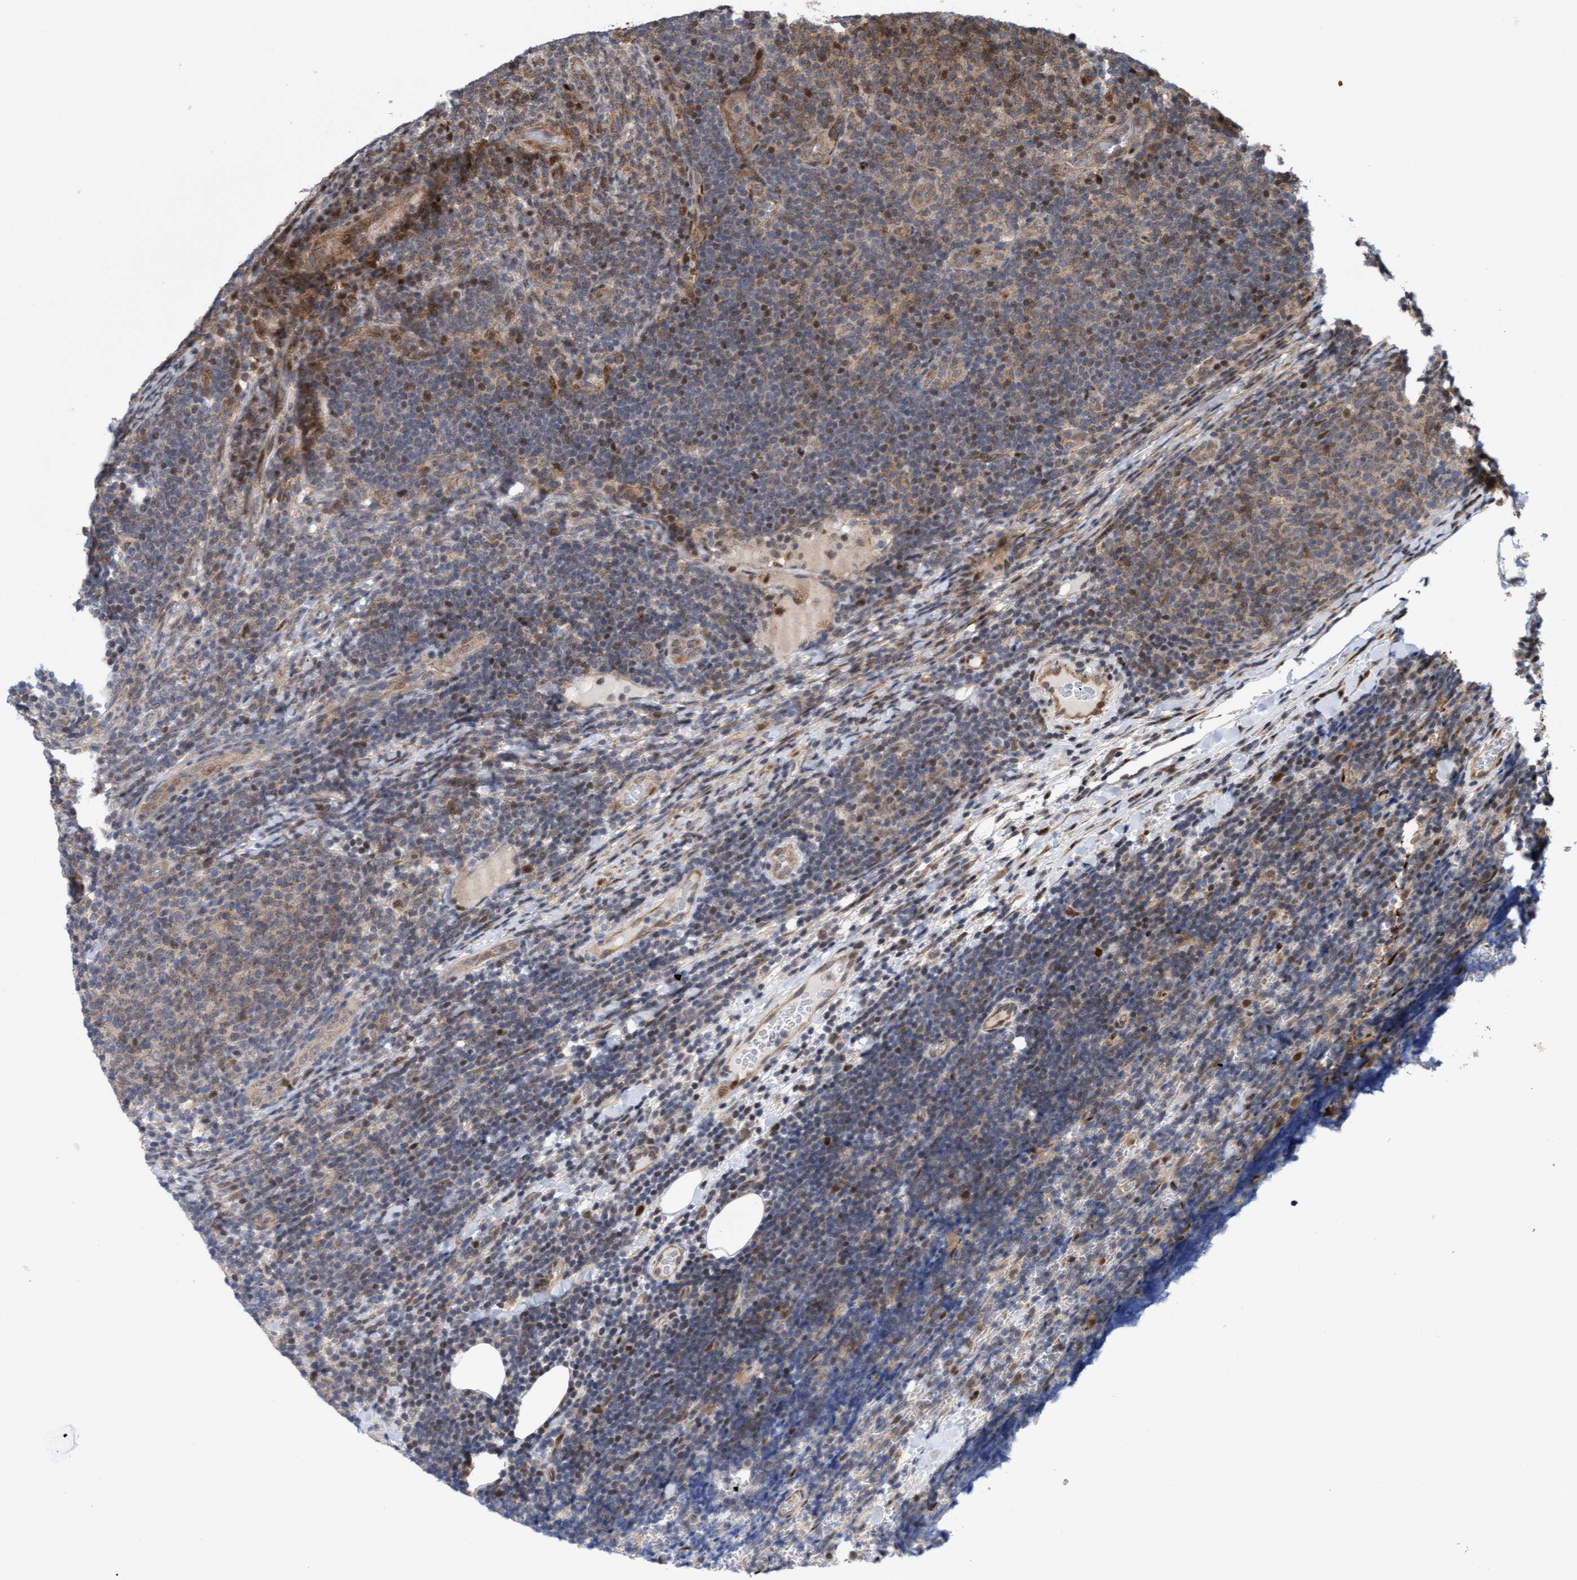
{"staining": {"intensity": "weak", "quantity": "25%-75%", "location": "cytoplasmic/membranous"}, "tissue": "lymphoma", "cell_type": "Tumor cells", "image_type": "cancer", "snomed": [{"axis": "morphology", "description": "Malignant lymphoma, non-Hodgkin's type, Low grade"}, {"axis": "topography", "description": "Lymph node"}], "caption": "A micrograph showing weak cytoplasmic/membranous staining in approximately 25%-75% of tumor cells in lymphoma, as visualized by brown immunohistochemical staining.", "gene": "ITFG1", "patient": {"sex": "male", "age": 66}}